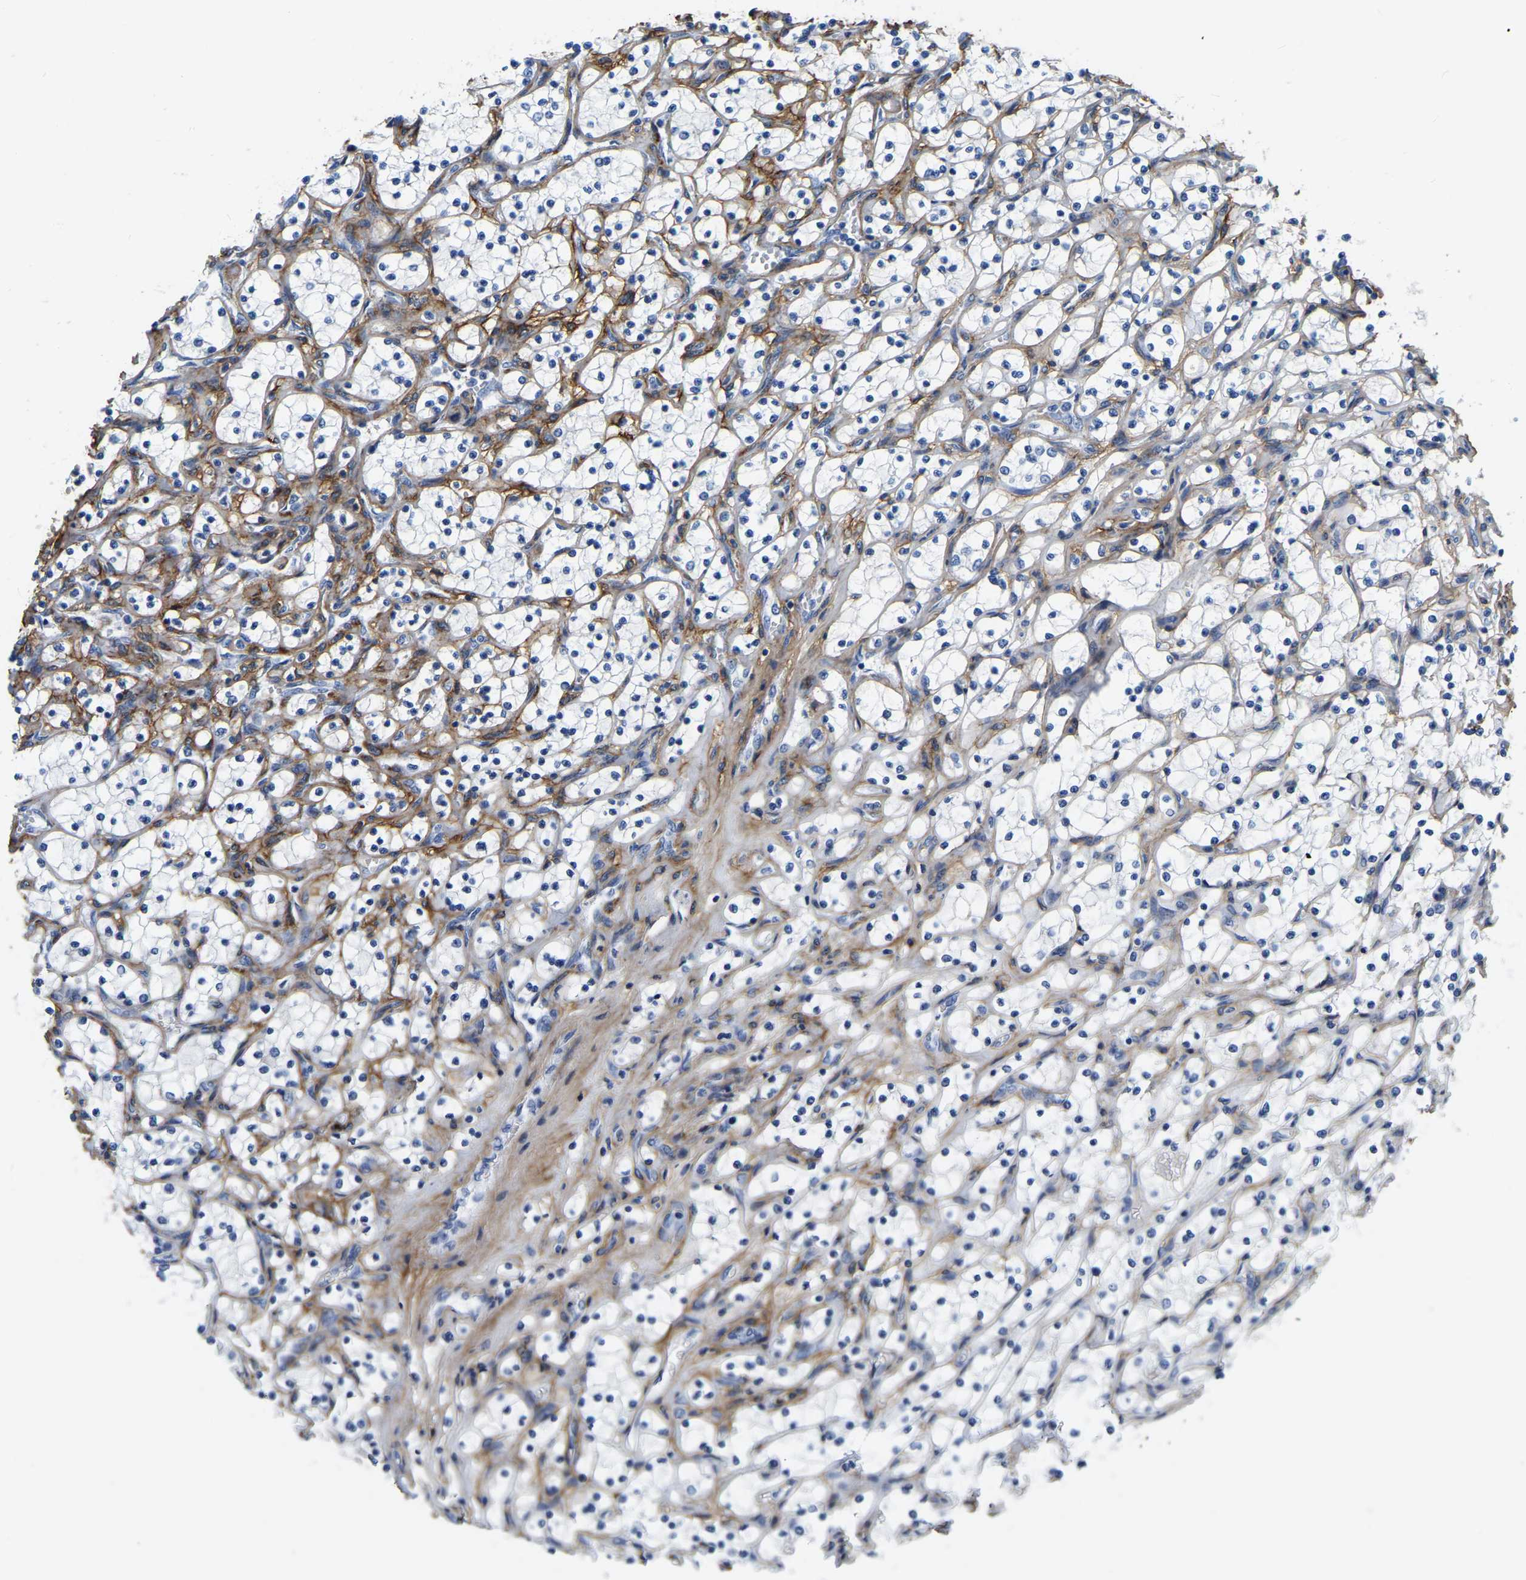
{"staining": {"intensity": "negative", "quantity": "none", "location": "none"}, "tissue": "renal cancer", "cell_type": "Tumor cells", "image_type": "cancer", "snomed": [{"axis": "morphology", "description": "Adenocarcinoma, NOS"}, {"axis": "topography", "description": "Kidney"}], "caption": "A high-resolution micrograph shows IHC staining of renal cancer, which reveals no significant expression in tumor cells.", "gene": "COL6A1", "patient": {"sex": "female", "age": 69}}